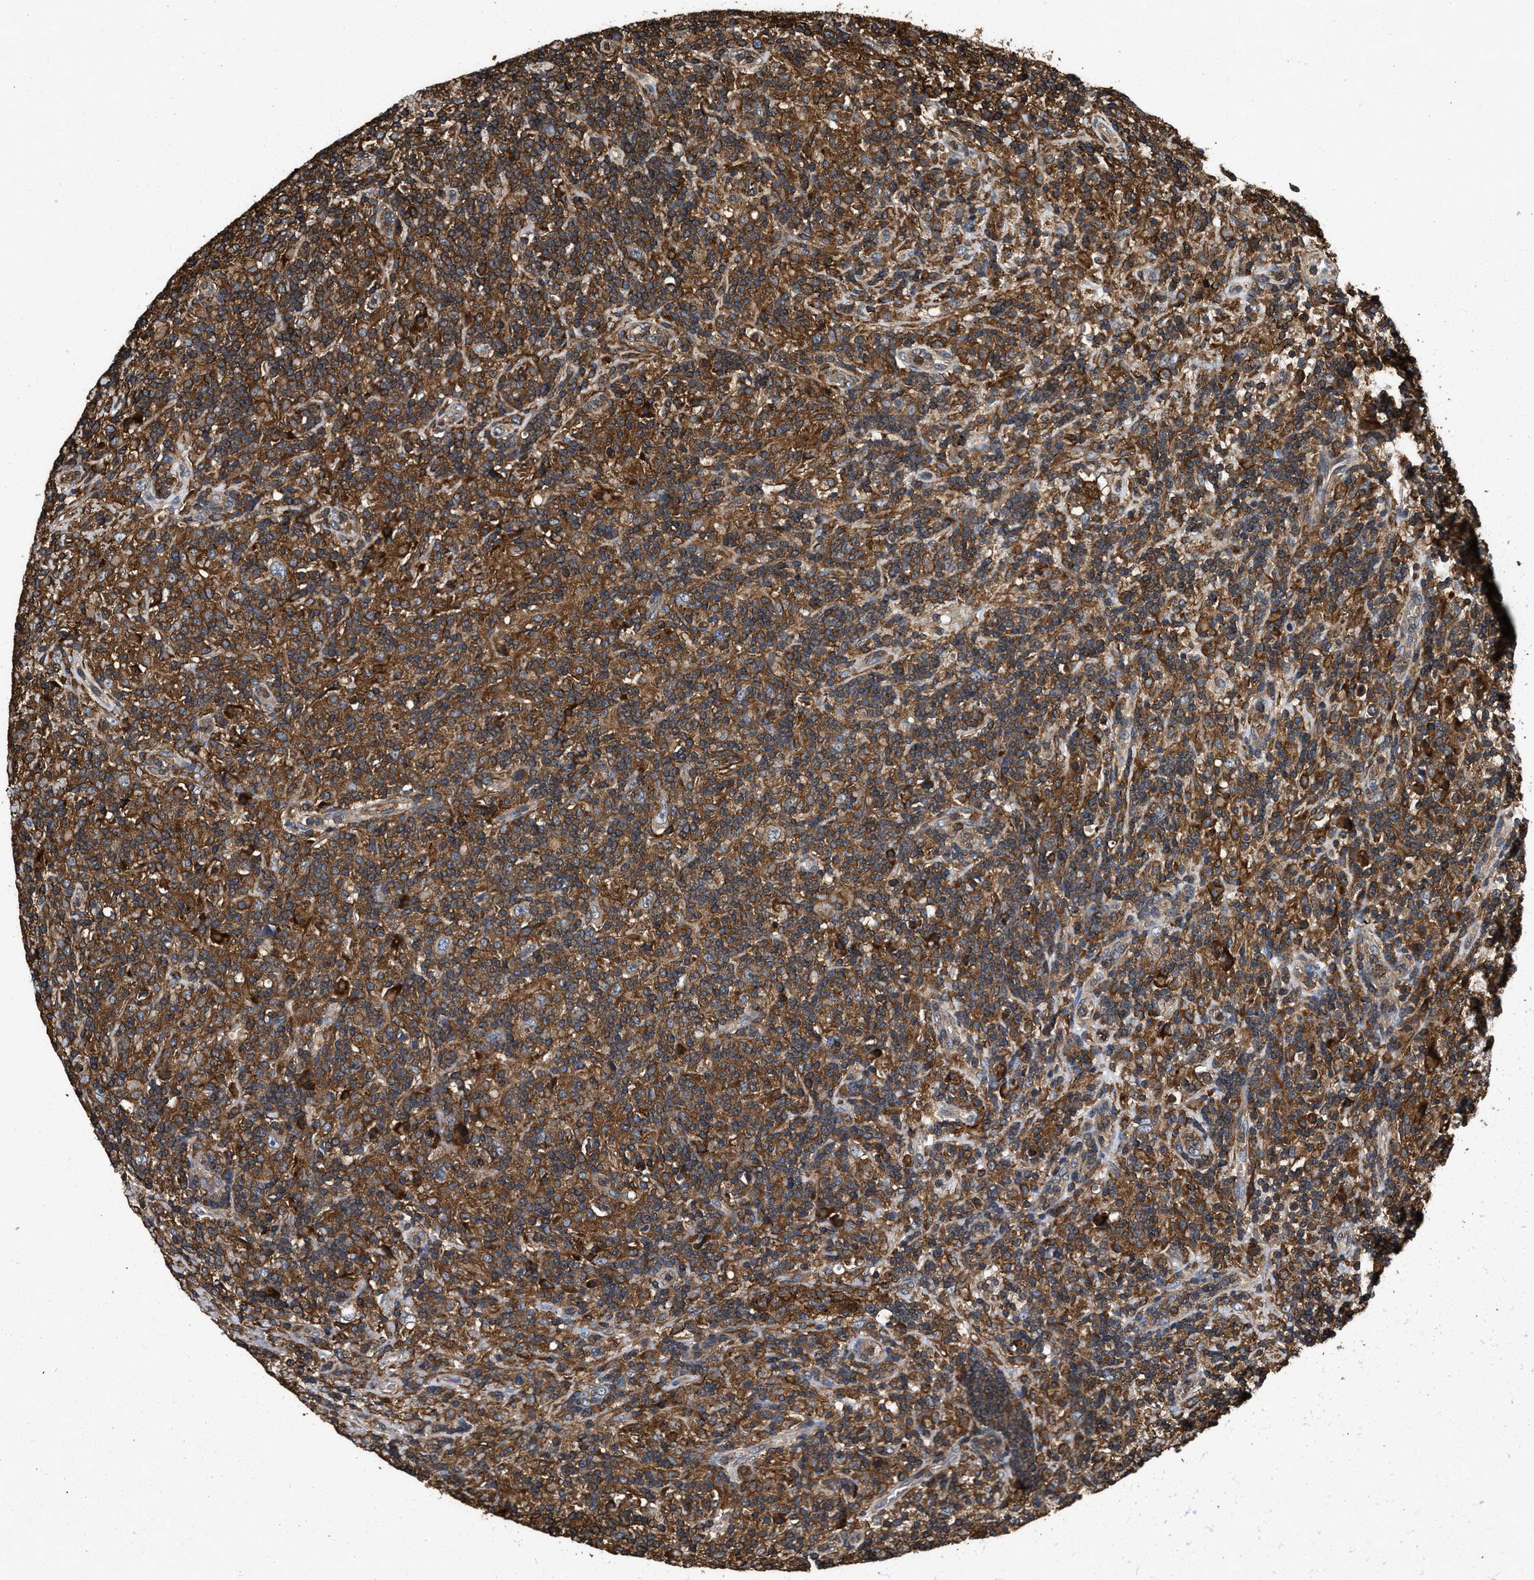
{"staining": {"intensity": "weak", "quantity": "25%-75%", "location": "cytoplasmic/membranous"}, "tissue": "lymphoma", "cell_type": "Tumor cells", "image_type": "cancer", "snomed": [{"axis": "morphology", "description": "Hodgkin's disease, NOS"}, {"axis": "topography", "description": "Lymph node"}], "caption": "Tumor cells demonstrate low levels of weak cytoplasmic/membranous expression in approximately 25%-75% of cells in human Hodgkin's disease.", "gene": "LINGO2", "patient": {"sex": "male", "age": 70}}